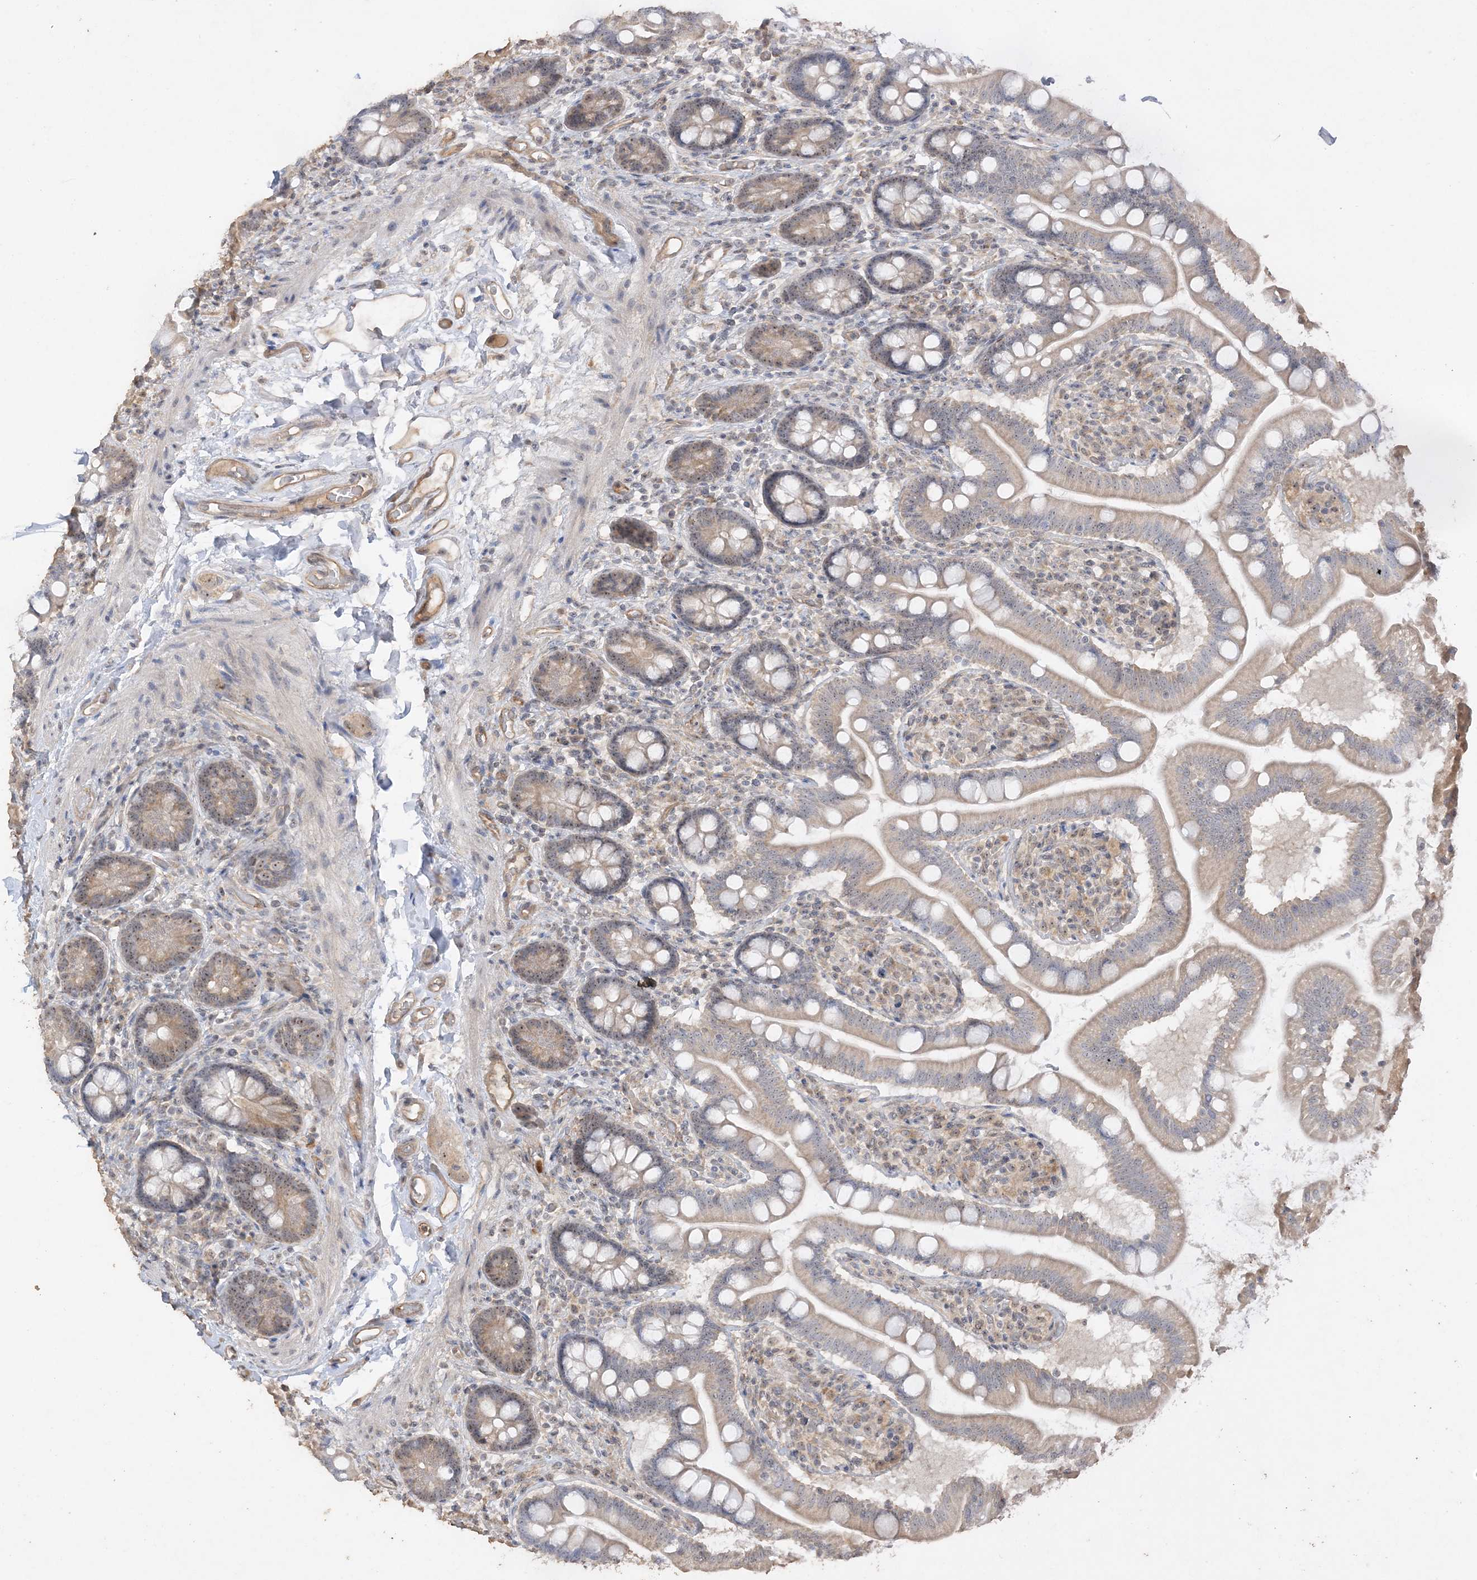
{"staining": {"intensity": "weak", "quantity": "25%-75%", "location": "nuclear"}, "tissue": "small intestine", "cell_type": "Glandular cells", "image_type": "normal", "snomed": [{"axis": "morphology", "description": "Normal tissue, NOS"}, {"axis": "topography", "description": "Small intestine"}], "caption": "Protein analysis of normal small intestine displays weak nuclear positivity in about 25%-75% of glandular cells. (IHC, brightfield microscopy, high magnification).", "gene": "DDX18", "patient": {"sex": "female", "age": 64}}